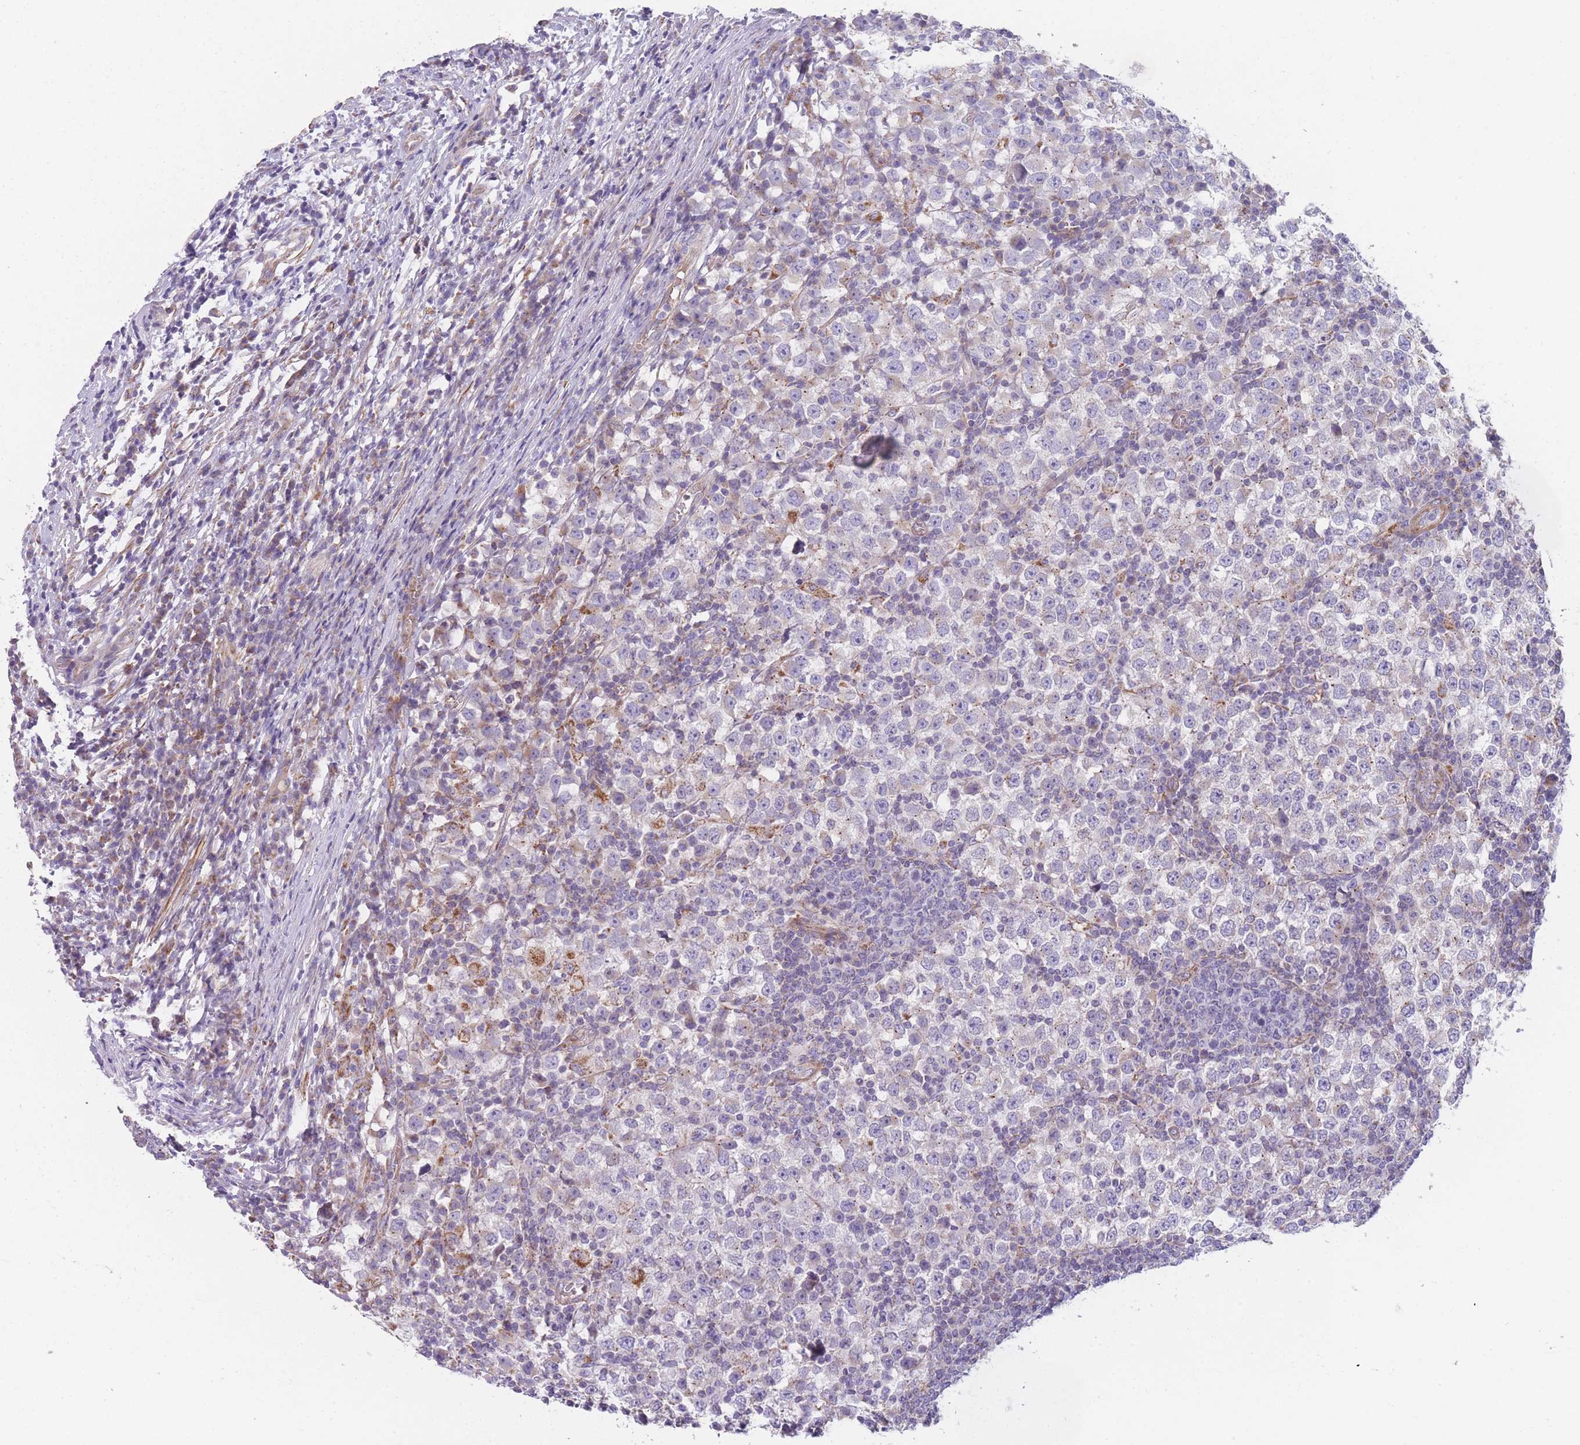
{"staining": {"intensity": "negative", "quantity": "none", "location": "none"}, "tissue": "testis cancer", "cell_type": "Tumor cells", "image_type": "cancer", "snomed": [{"axis": "morphology", "description": "Seminoma, NOS"}, {"axis": "topography", "description": "Testis"}], "caption": "Immunohistochemistry of human testis seminoma exhibits no expression in tumor cells. (DAB immunohistochemistry (IHC) with hematoxylin counter stain).", "gene": "SMPD4", "patient": {"sex": "male", "age": 65}}